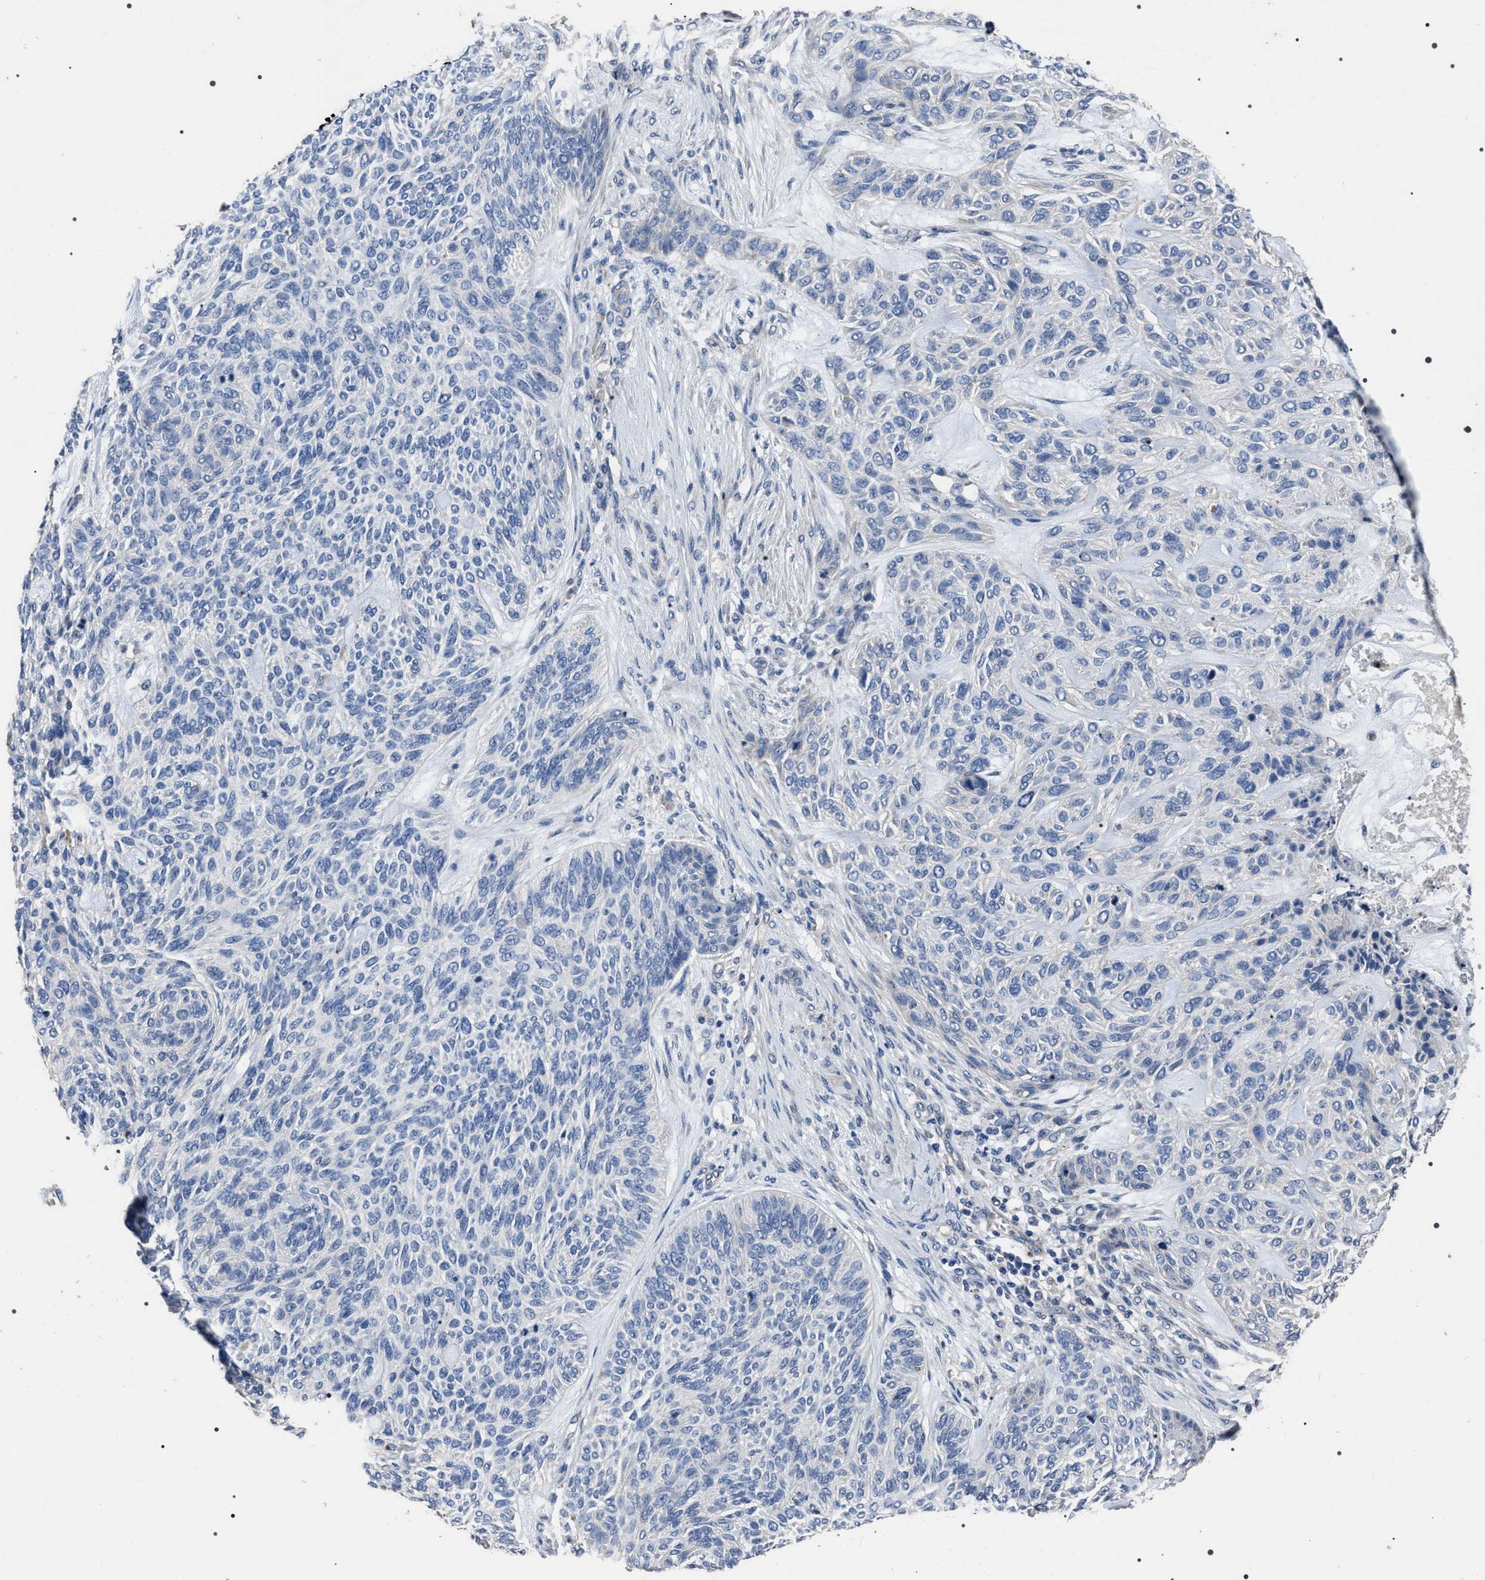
{"staining": {"intensity": "negative", "quantity": "none", "location": "none"}, "tissue": "skin cancer", "cell_type": "Tumor cells", "image_type": "cancer", "snomed": [{"axis": "morphology", "description": "Basal cell carcinoma"}, {"axis": "topography", "description": "Skin"}], "caption": "This is a image of IHC staining of skin basal cell carcinoma, which shows no expression in tumor cells.", "gene": "TRIM54", "patient": {"sex": "male", "age": 55}}